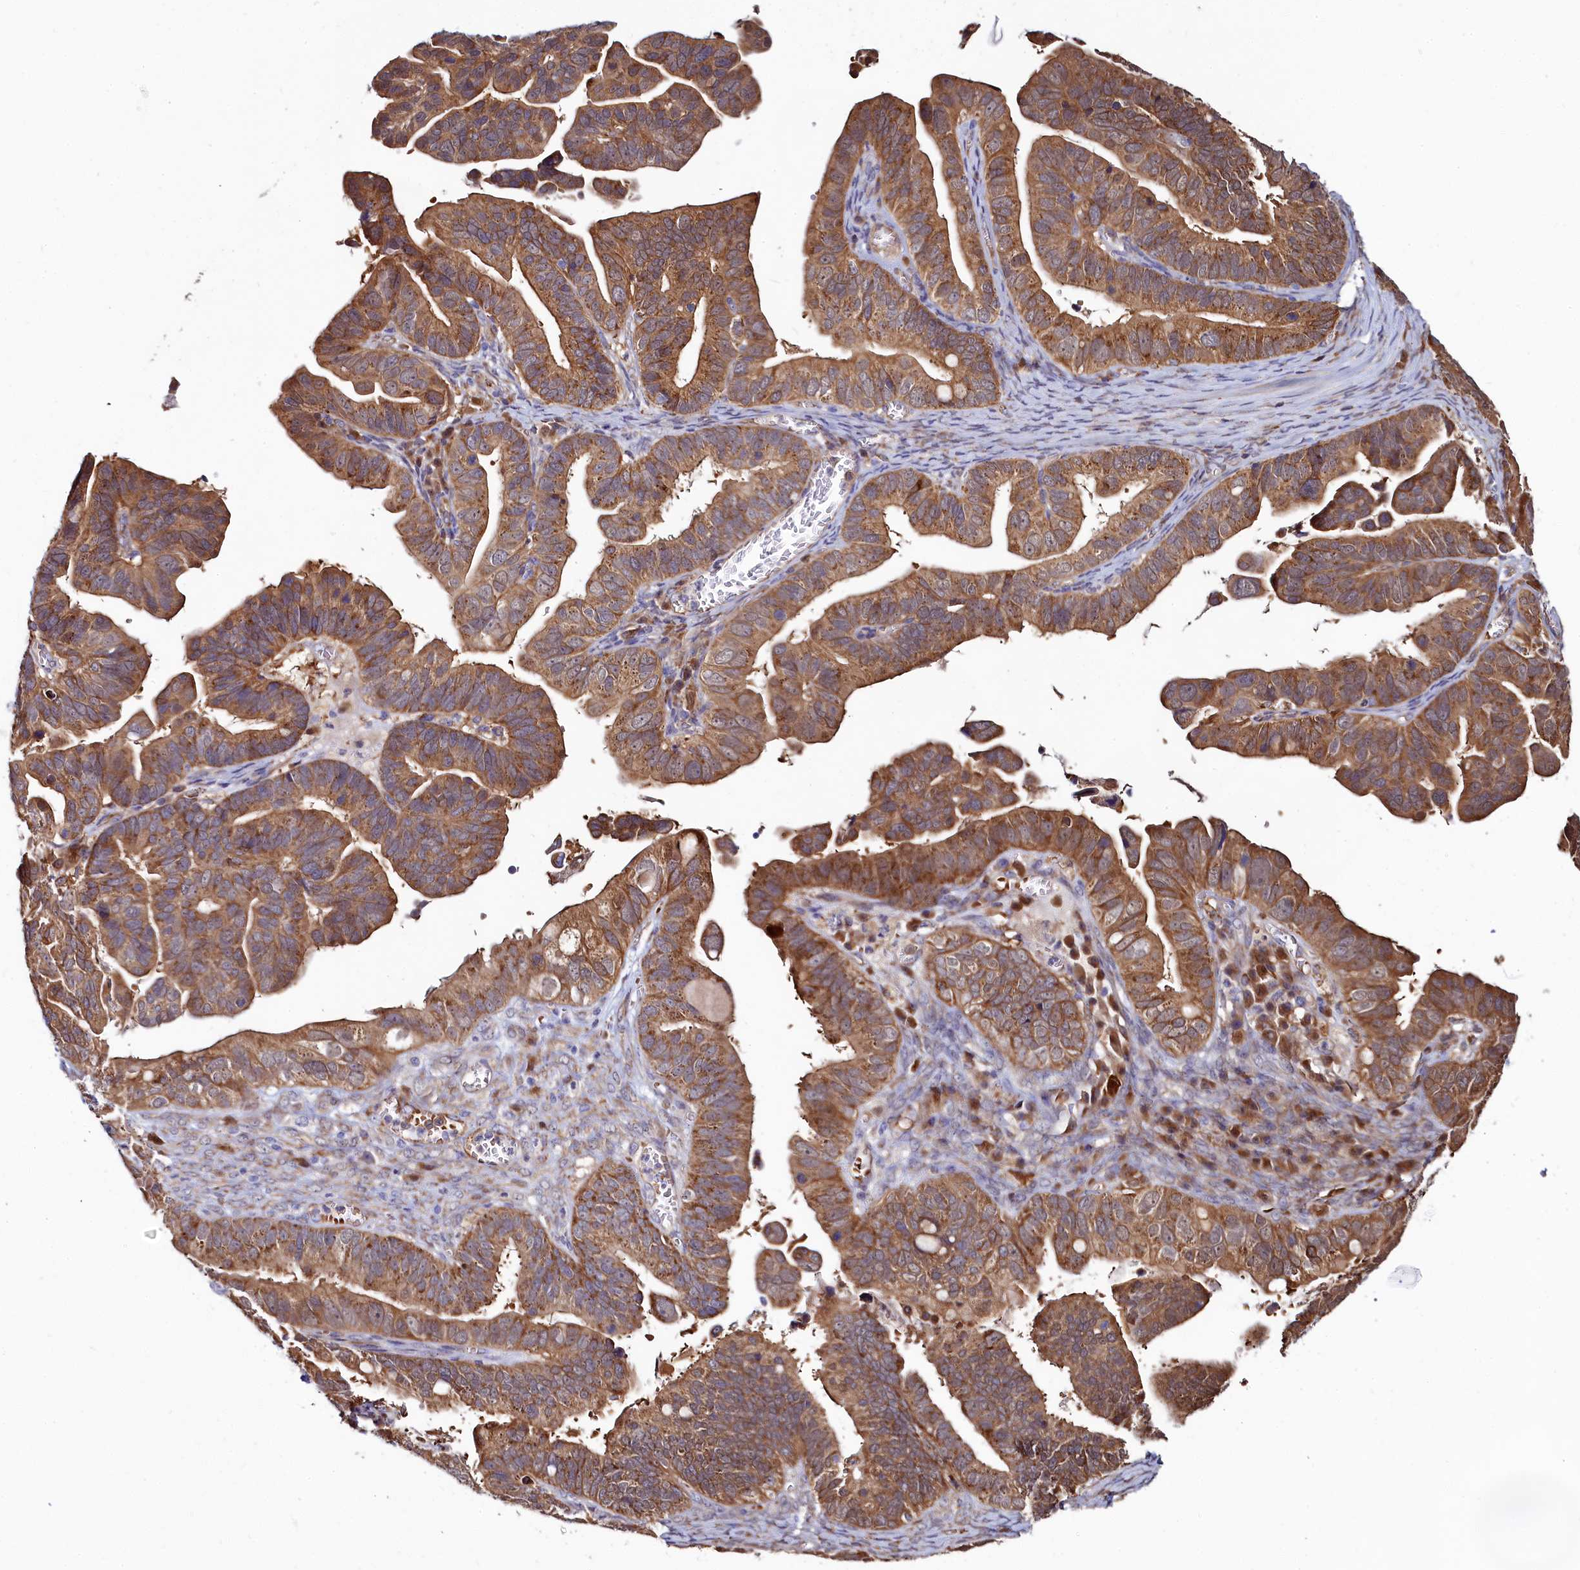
{"staining": {"intensity": "moderate", "quantity": ">75%", "location": "cytoplasmic/membranous"}, "tissue": "ovarian cancer", "cell_type": "Tumor cells", "image_type": "cancer", "snomed": [{"axis": "morphology", "description": "Cystadenocarcinoma, serous, NOS"}, {"axis": "topography", "description": "Ovary"}], "caption": "Immunohistochemical staining of human serous cystadenocarcinoma (ovarian) exhibits medium levels of moderate cytoplasmic/membranous expression in about >75% of tumor cells.", "gene": "ASTE1", "patient": {"sex": "female", "age": 56}}